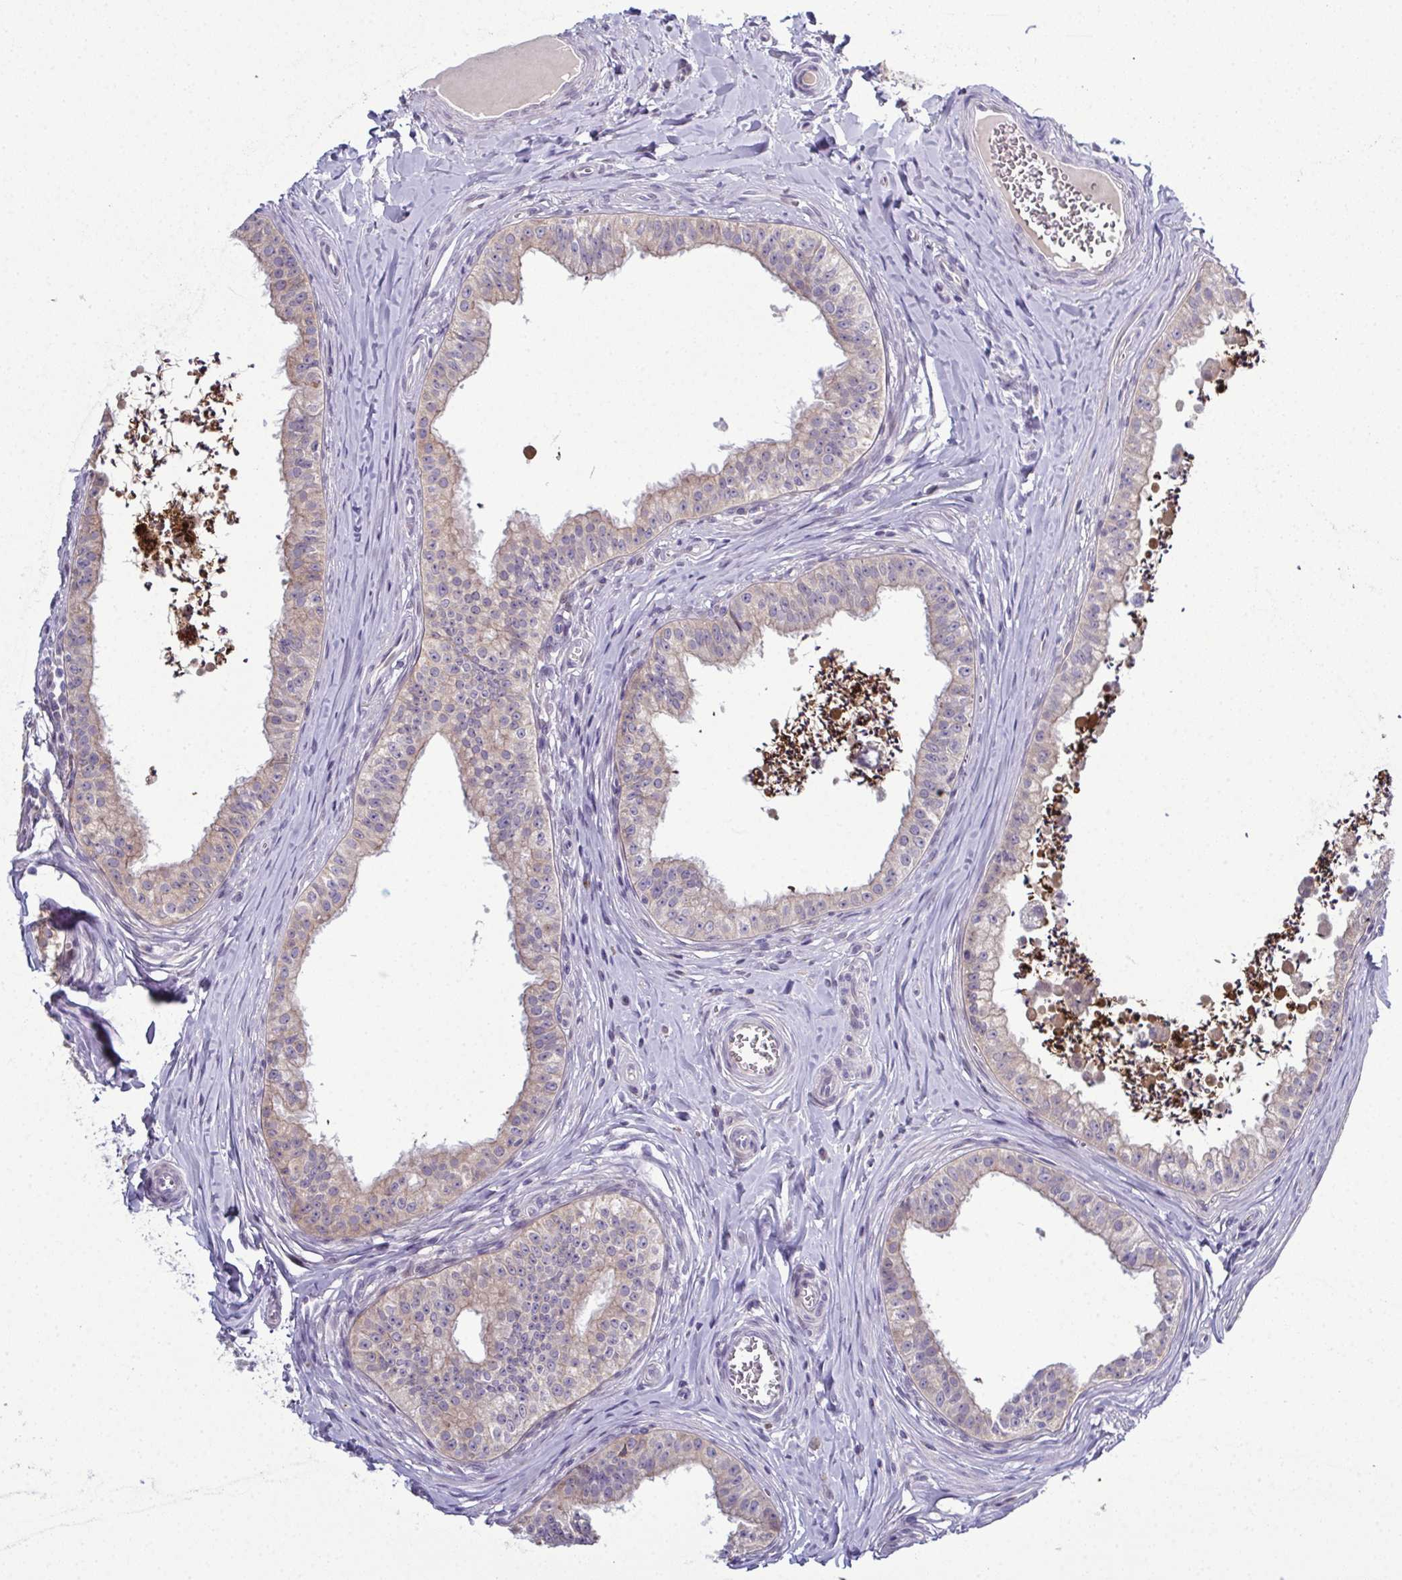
{"staining": {"intensity": "weak", "quantity": "<25%", "location": "cytoplasmic/membranous"}, "tissue": "epididymis", "cell_type": "Glandular cells", "image_type": "normal", "snomed": [{"axis": "morphology", "description": "Normal tissue, NOS"}, {"axis": "topography", "description": "Epididymis"}], "caption": "This is a photomicrograph of immunohistochemistry staining of unremarkable epididymis, which shows no positivity in glandular cells.", "gene": "ODF1", "patient": {"sex": "male", "age": 24}}